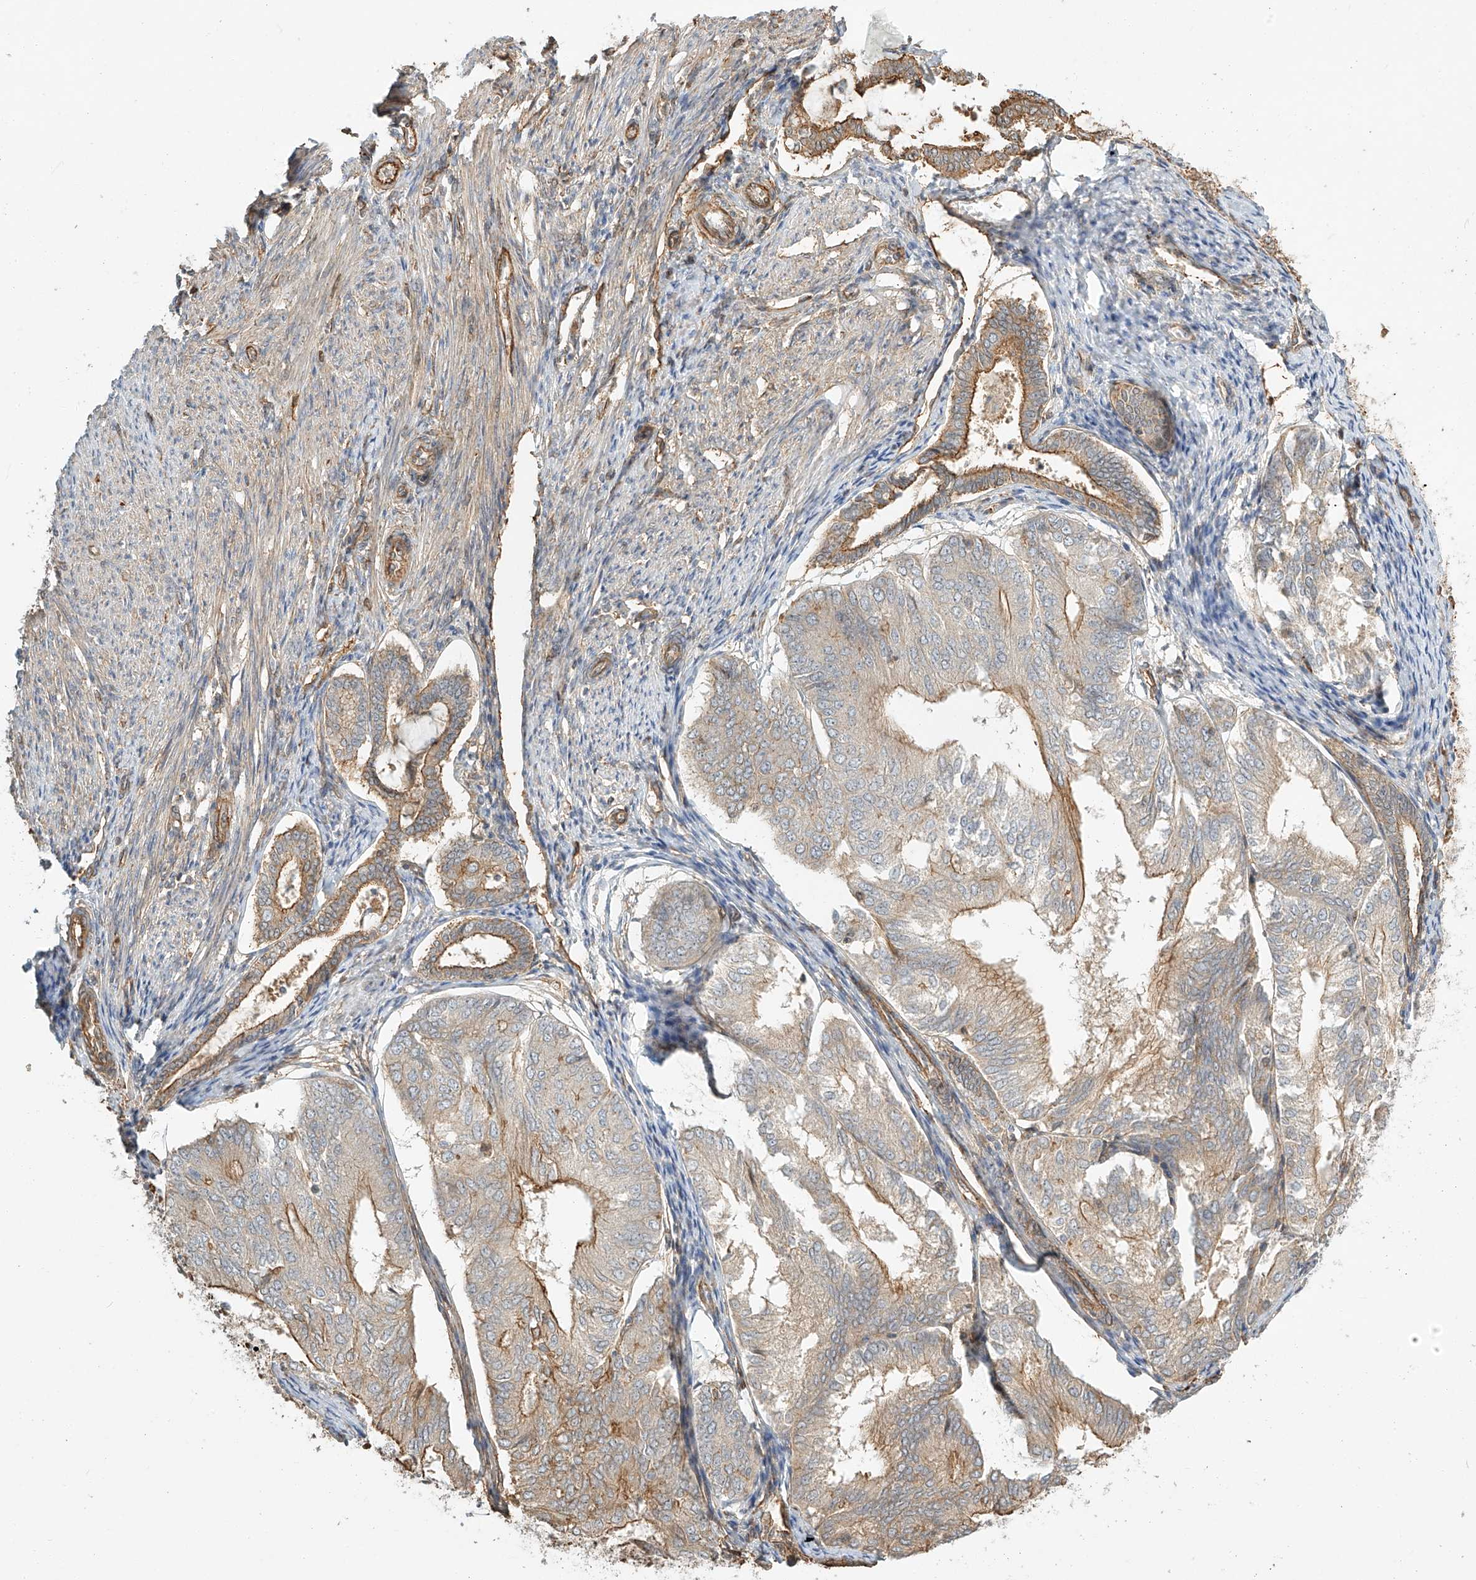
{"staining": {"intensity": "moderate", "quantity": "25%-75%", "location": "cytoplasmic/membranous"}, "tissue": "endometrial cancer", "cell_type": "Tumor cells", "image_type": "cancer", "snomed": [{"axis": "morphology", "description": "Adenocarcinoma, NOS"}, {"axis": "topography", "description": "Endometrium"}], "caption": "IHC of endometrial cancer exhibits medium levels of moderate cytoplasmic/membranous positivity in approximately 25%-75% of tumor cells.", "gene": "CSMD3", "patient": {"sex": "female", "age": 81}}